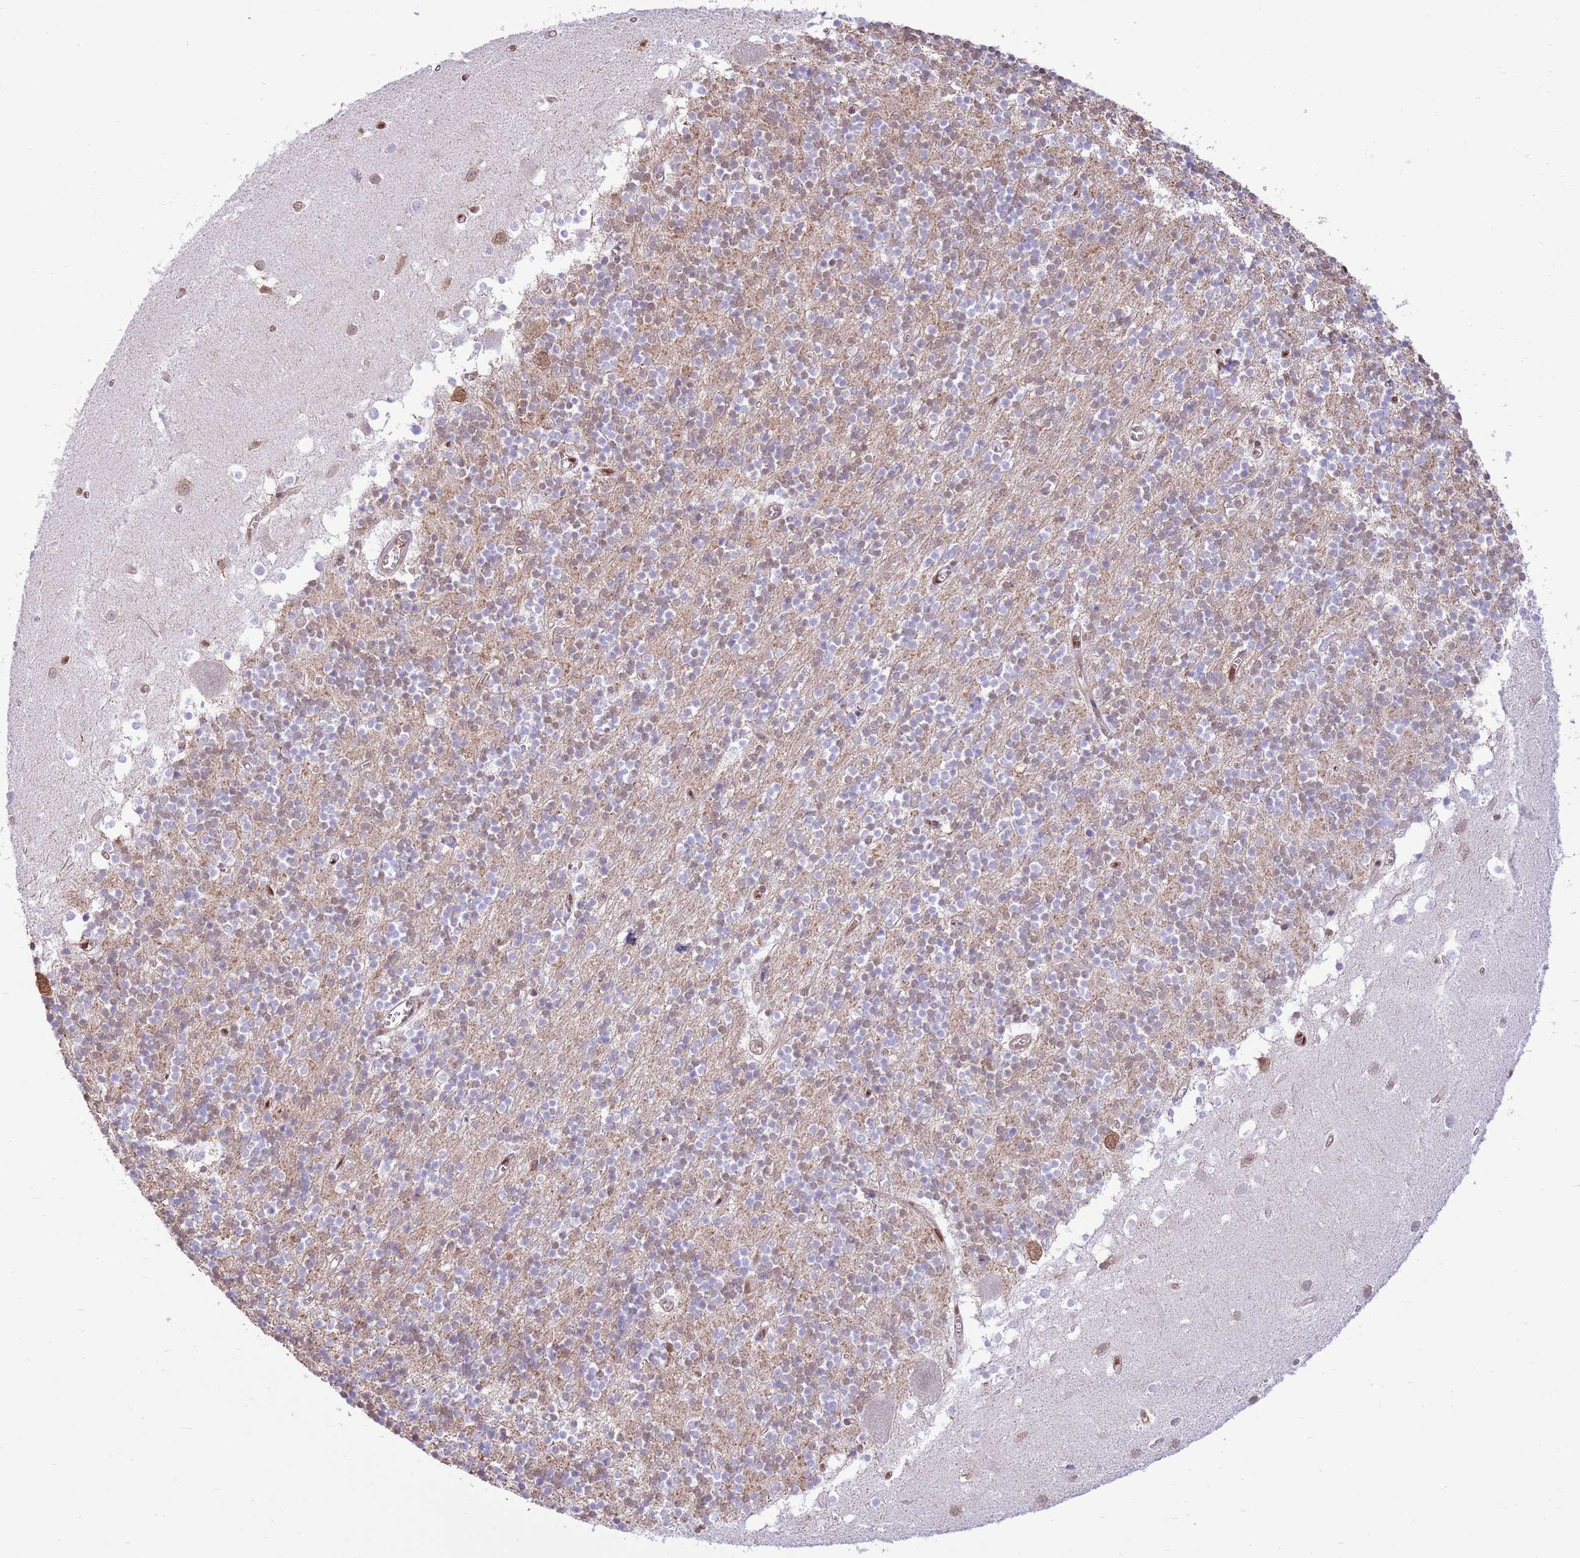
{"staining": {"intensity": "weak", "quantity": "25%-75%", "location": "cytoplasmic/membranous,nuclear"}, "tissue": "cerebellum", "cell_type": "Cells in granular layer", "image_type": "normal", "snomed": [{"axis": "morphology", "description": "Normal tissue, NOS"}, {"axis": "topography", "description": "Cerebellum"}], "caption": "Immunohistochemical staining of benign human cerebellum exhibits weak cytoplasmic/membranous,nuclear protein positivity in about 25%-75% of cells in granular layer.", "gene": "NSFL1C", "patient": {"sex": "male", "age": 54}}